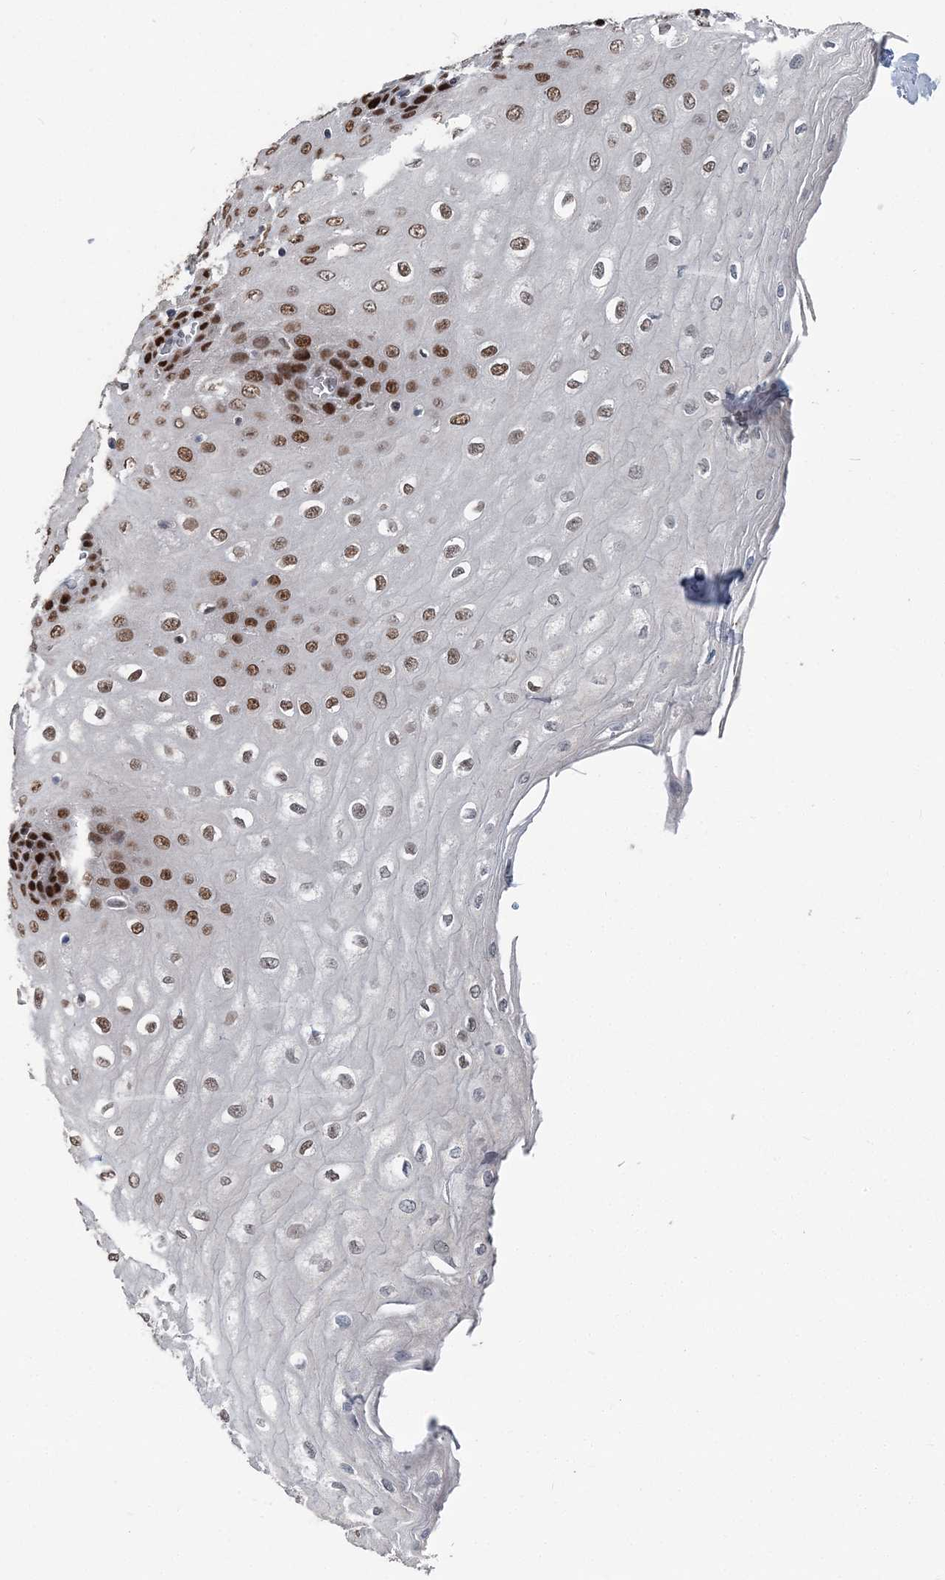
{"staining": {"intensity": "strong", "quantity": "25%-75%", "location": "nuclear"}, "tissue": "esophagus", "cell_type": "Squamous epithelial cells", "image_type": "normal", "snomed": [{"axis": "morphology", "description": "Normal tissue, NOS"}, {"axis": "topography", "description": "Esophagus"}], "caption": "Normal esophagus demonstrates strong nuclear staining in about 25%-75% of squamous epithelial cells The staining was performed using DAB (3,3'-diaminobenzidine), with brown indicating positive protein expression. Nuclei are stained blue with hematoxylin..", "gene": "HAT1", "patient": {"sex": "male", "age": 60}}